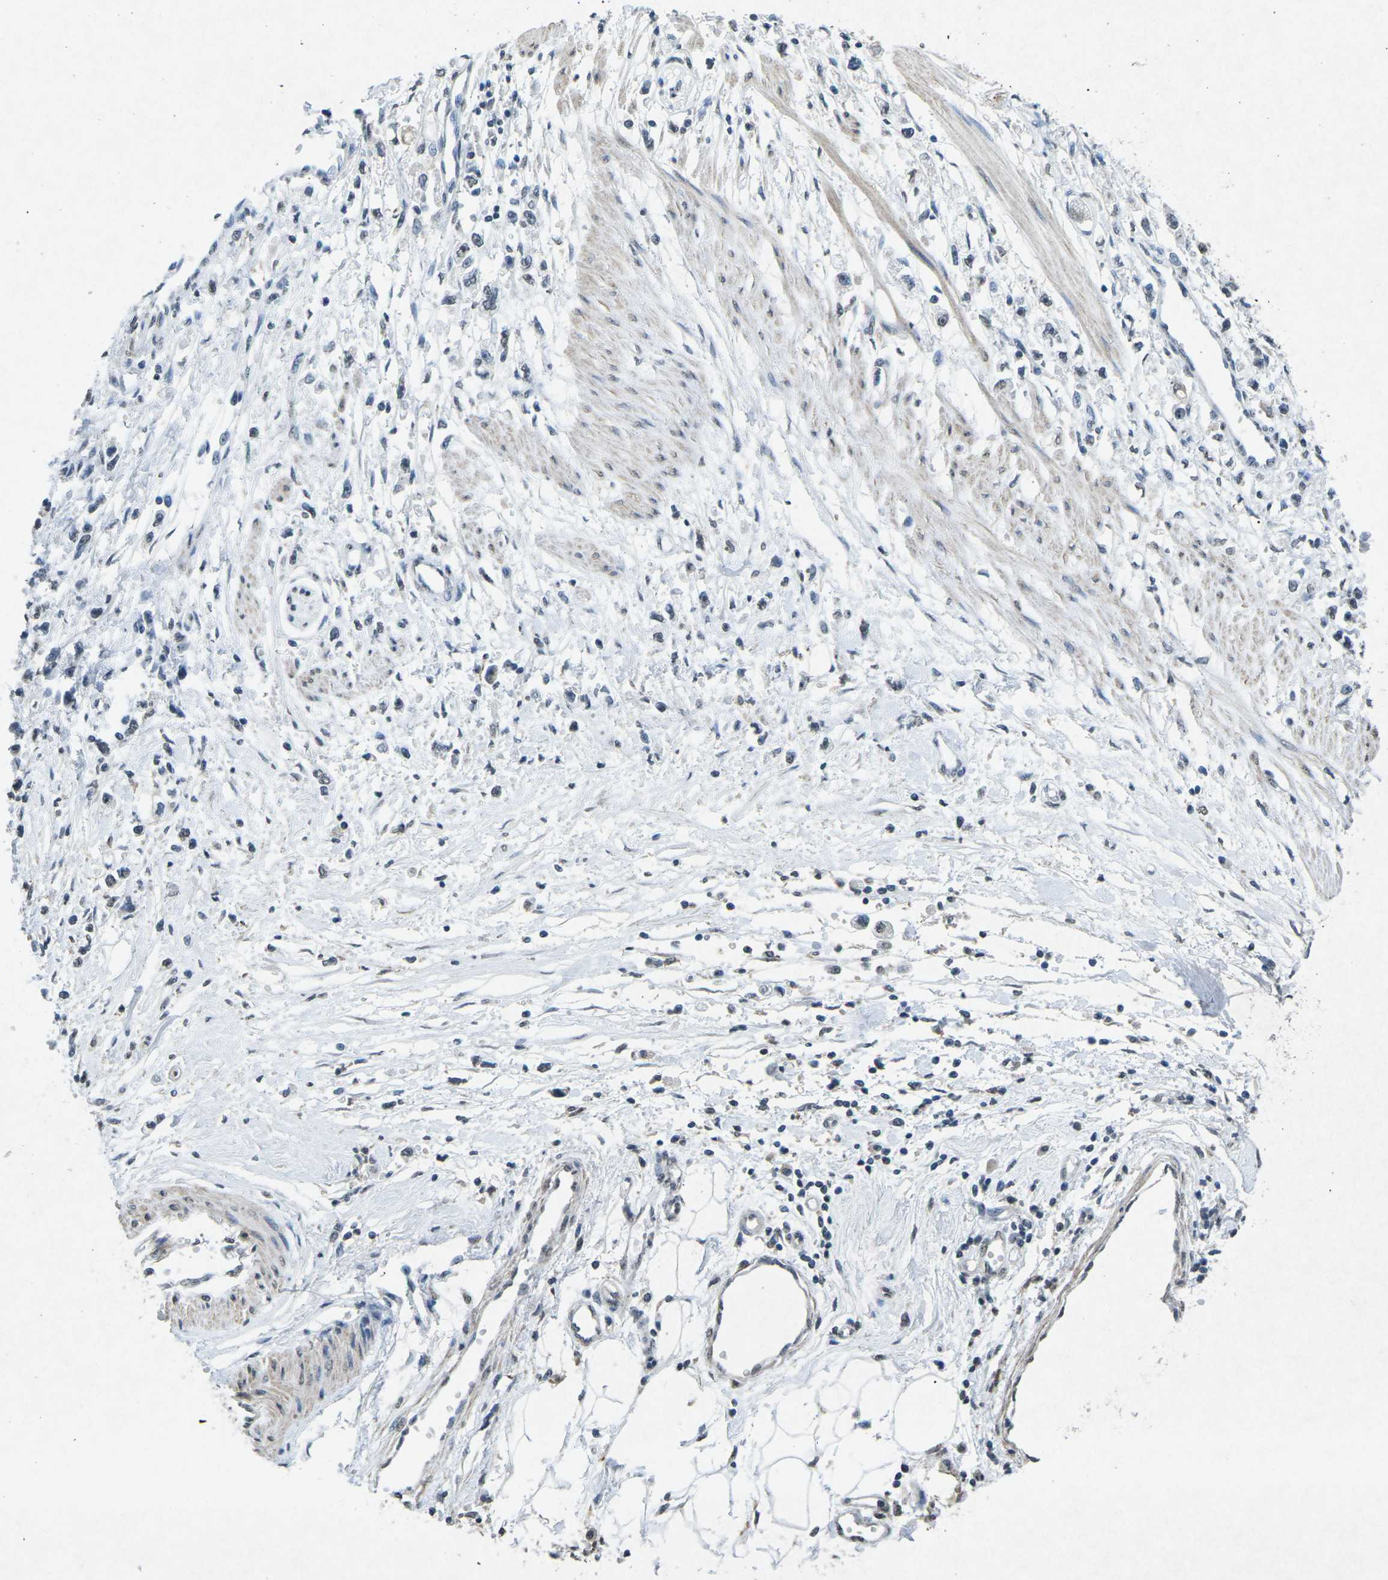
{"staining": {"intensity": "negative", "quantity": "none", "location": "none"}, "tissue": "stomach cancer", "cell_type": "Tumor cells", "image_type": "cancer", "snomed": [{"axis": "morphology", "description": "Adenocarcinoma, NOS"}, {"axis": "topography", "description": "Stomach"}], "caption": "Tumor cells are negative for brown protein staining in stomach cancer. (DAB (3,3'-diaminobenzidine) IHC, high magnification).", "gene": "TFR2", "patient": {"sex": "female", "age": 59}}